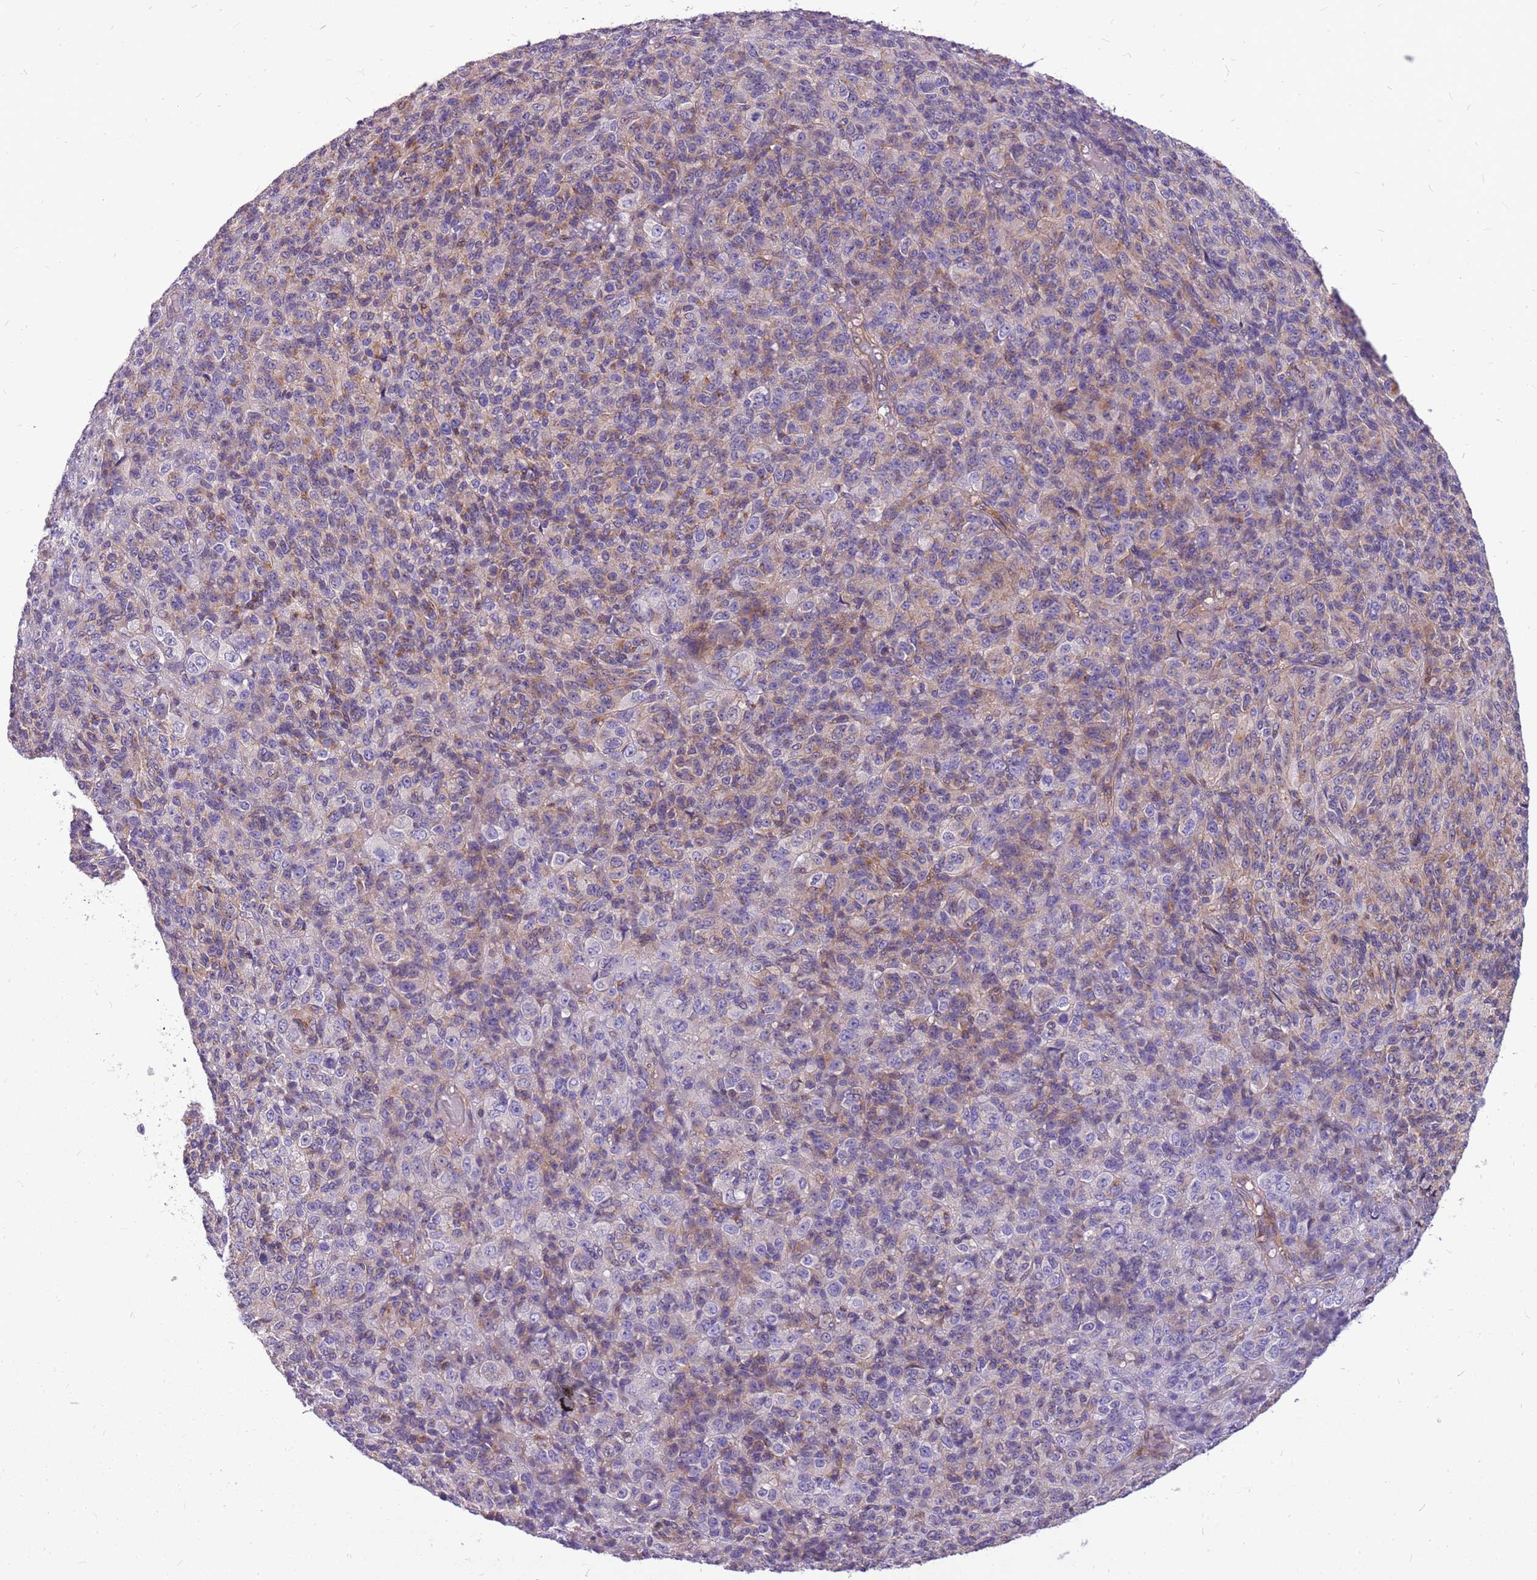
{"staining": {"intensity": "weak", "quantity": "<25%", "location": "cytoplasmic/membranous"}, "tissue": "melanoma", "cell_type": "Tumor cells", "image_type": "cancer", "snomed": [{"axis": "morphology", "description": "Malignant melanoma, Metastatic site"}, {"axis": "topography", "description": "Brain"}], "caption": "An image of malignant melanoma (metastatic site) stained for a protein displays no brown staining in tumor cells.", "gene": "WDR90", "patient": {"sex": "female", "age": 56}}